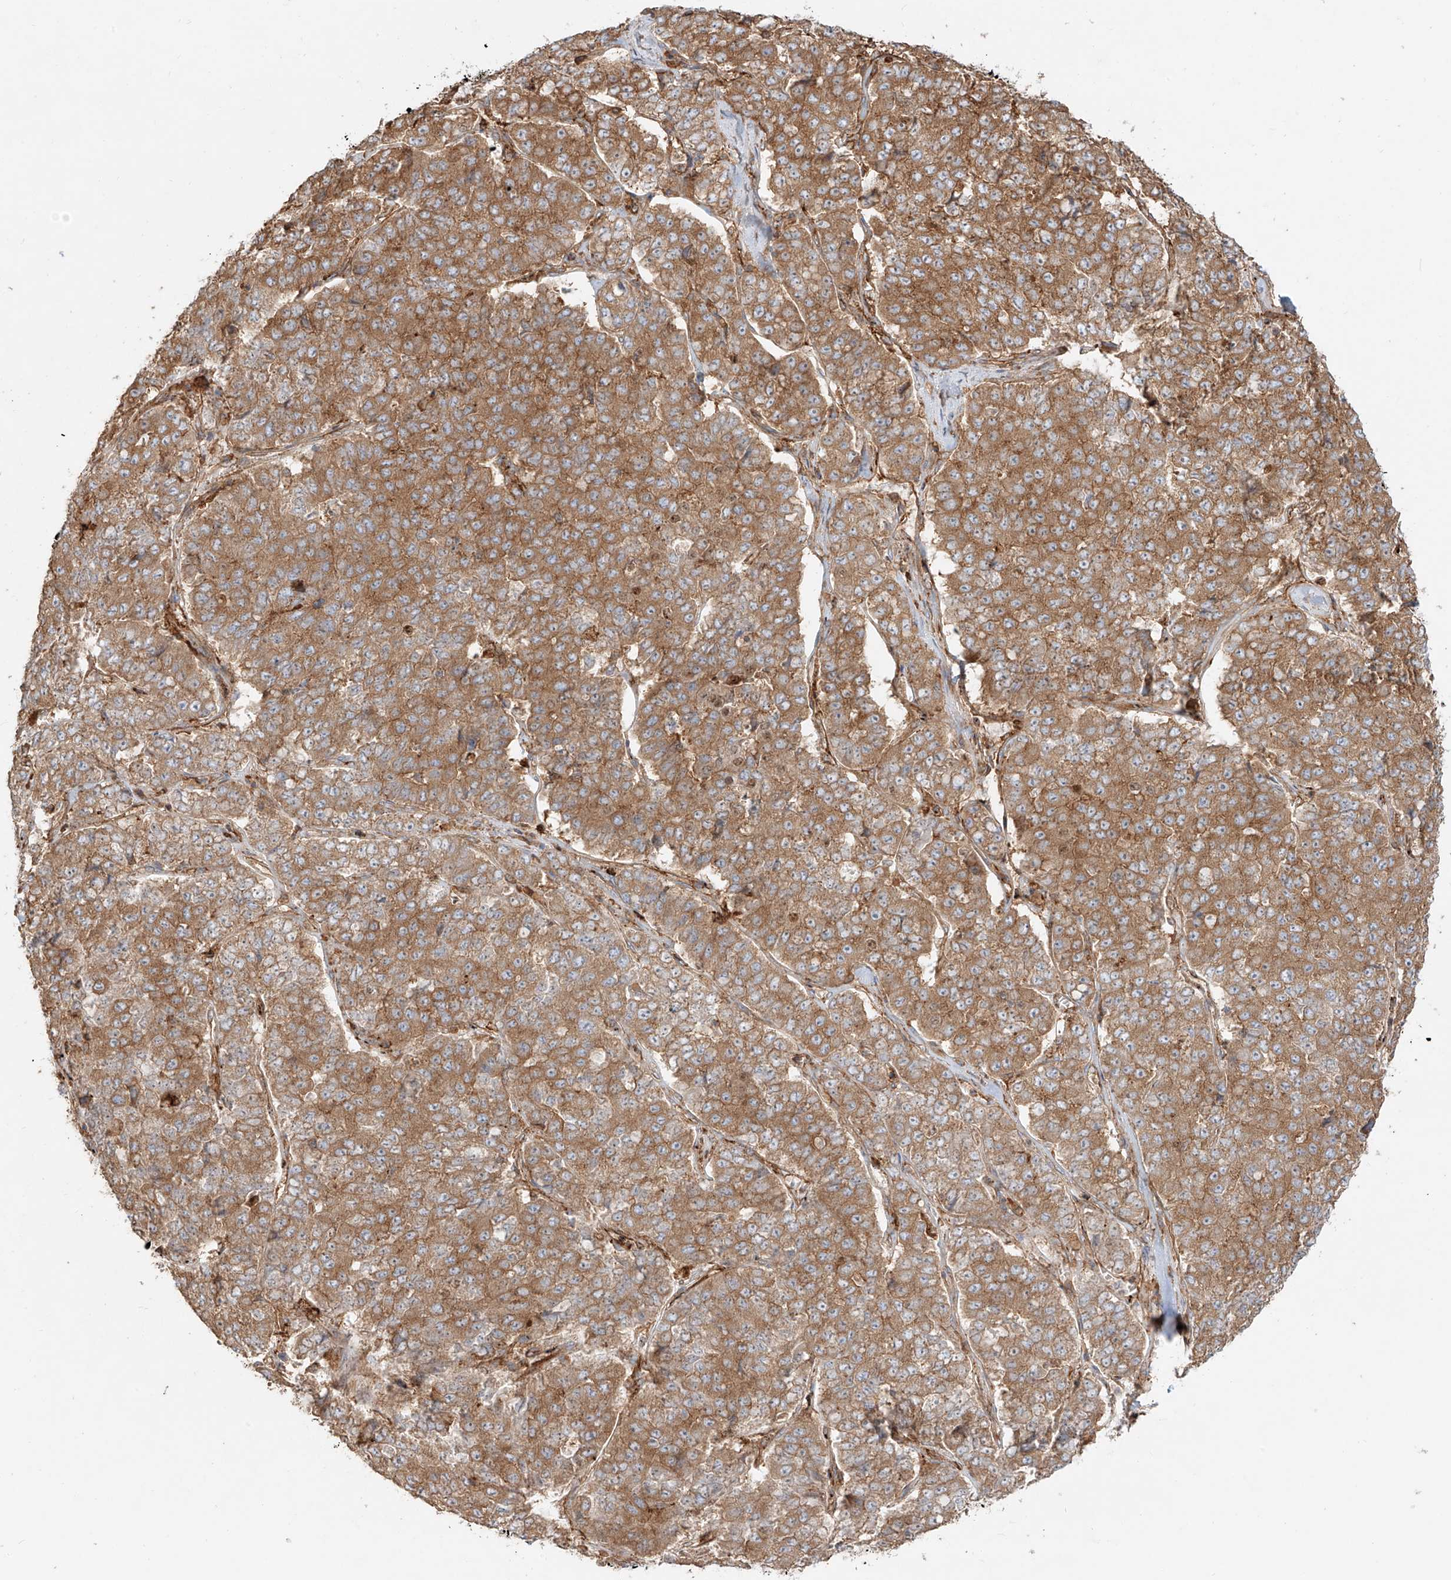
{"staining": {"intensity": "moderate", "quantity": ">75%", "location": "cytoplasmic/membranous"}, "tissue": "pancreatic cancer", "cell_type": "Tumor cells", "image_type": "cancer", "snomed": [{"axis": "morphology", "description": "Adenocarcinoma, NOS"}, {"axis": "topography", "description": "Pancreas"}], "caption": "Human pancreatic adenocarcinoma stained with a brown dye reveals moderate cytoplasmic/membranous positive positivity in about >75% of tumor cells.", "gene": "SNX9", "patient": {"sex": "male", "age": 50}}